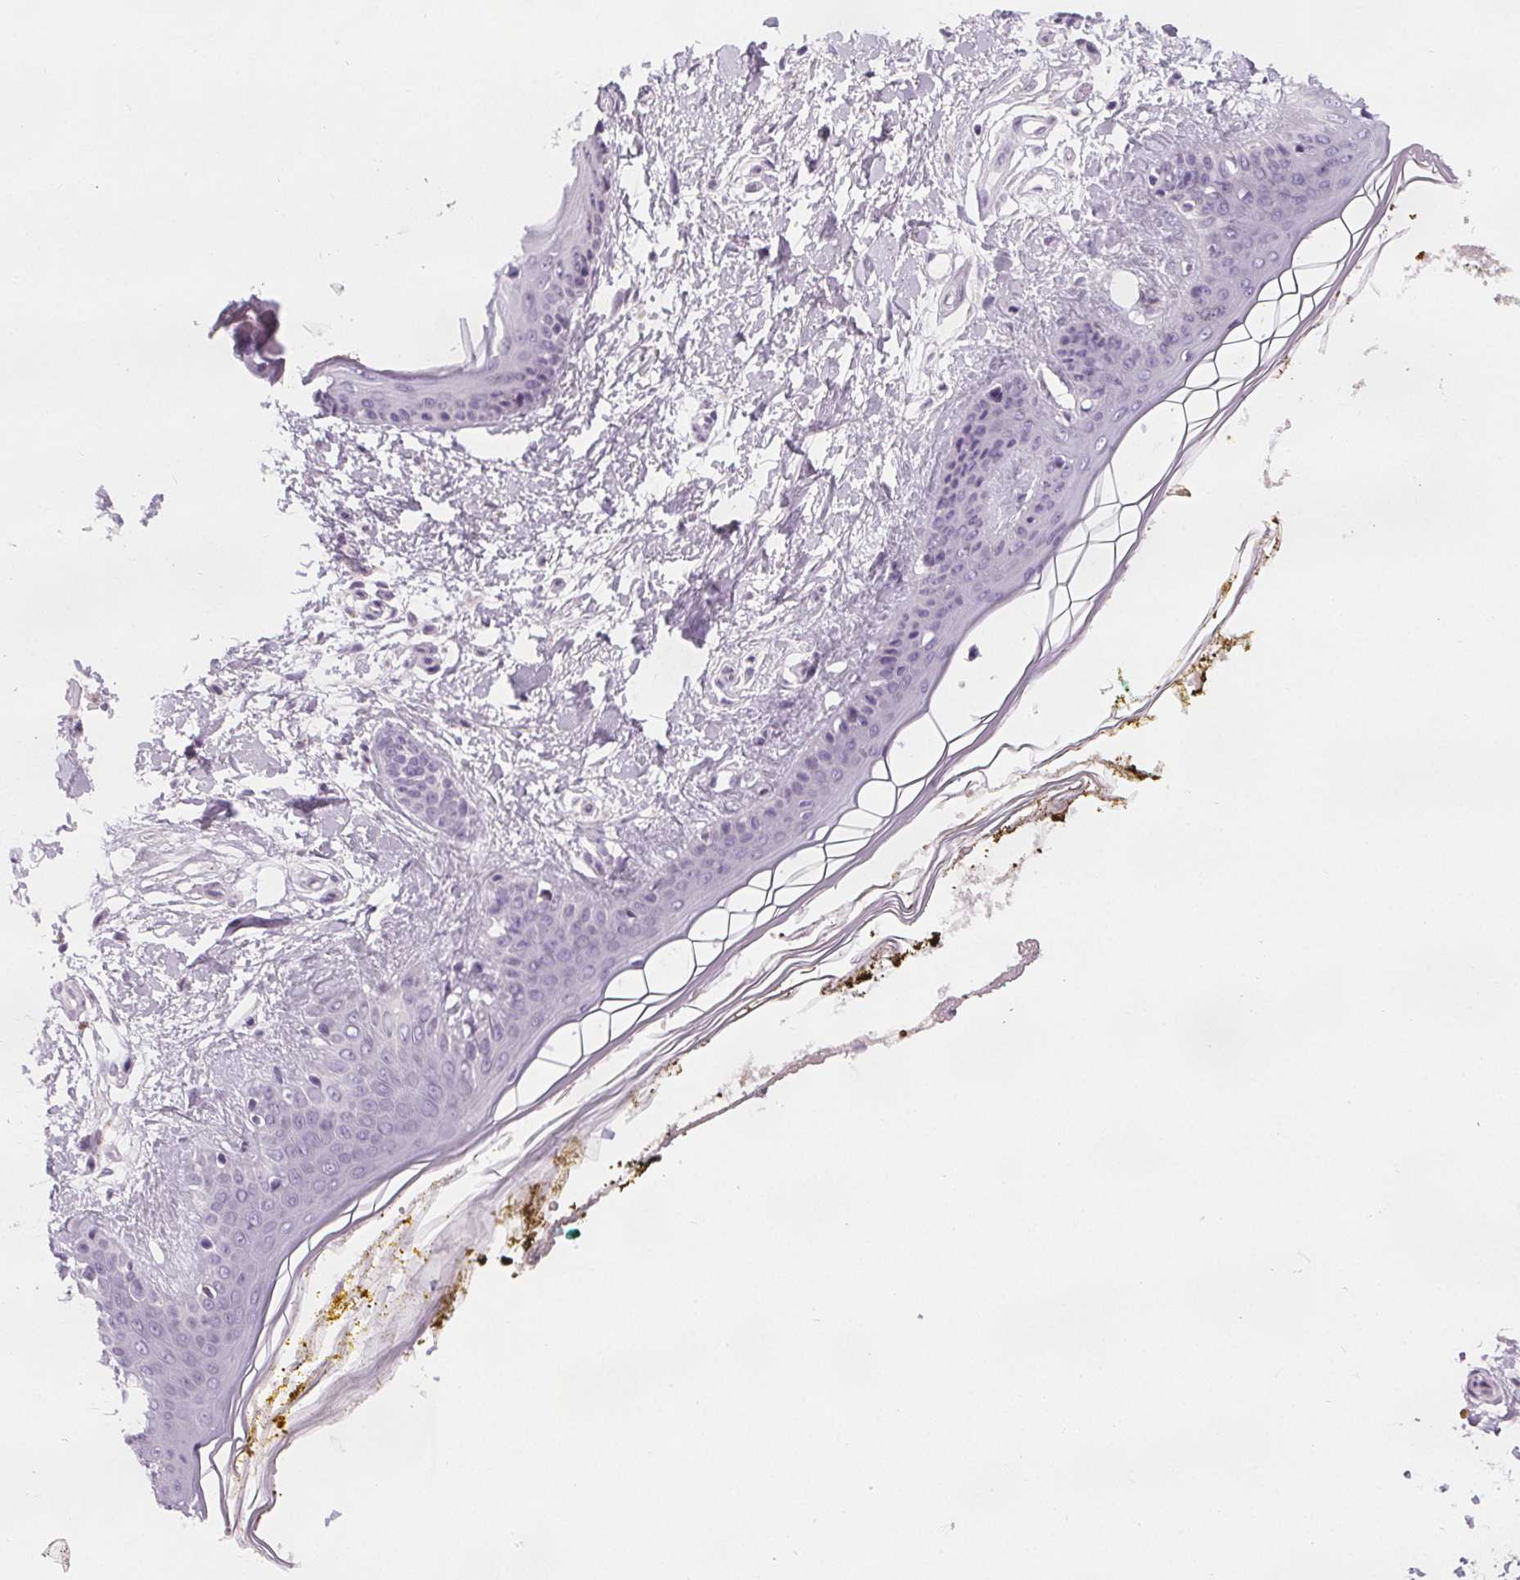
{"staining": {"intensity": "negative", "quantity": "none", "location": "none"}, "tissue": "skin", "cell_type": "Fibroblasts", "image_type": "normal", "snomed": [{"axis": "morphology", "description": "Normal tissue, NOS"}, {"axis": "topography", "description": "Skin"}], "caption": "Immunohistochemistry (IHC) of benign human skin shows no expression in fibroblasts. (Stains: DAB (3,3'-diaminobenzidine) IHC with hematoxylin counter stain, Microscopy: brightfield microscopy at high magnification).", "gene": "SLC5A12", "patient": {"sex": "female", "age": 34}}